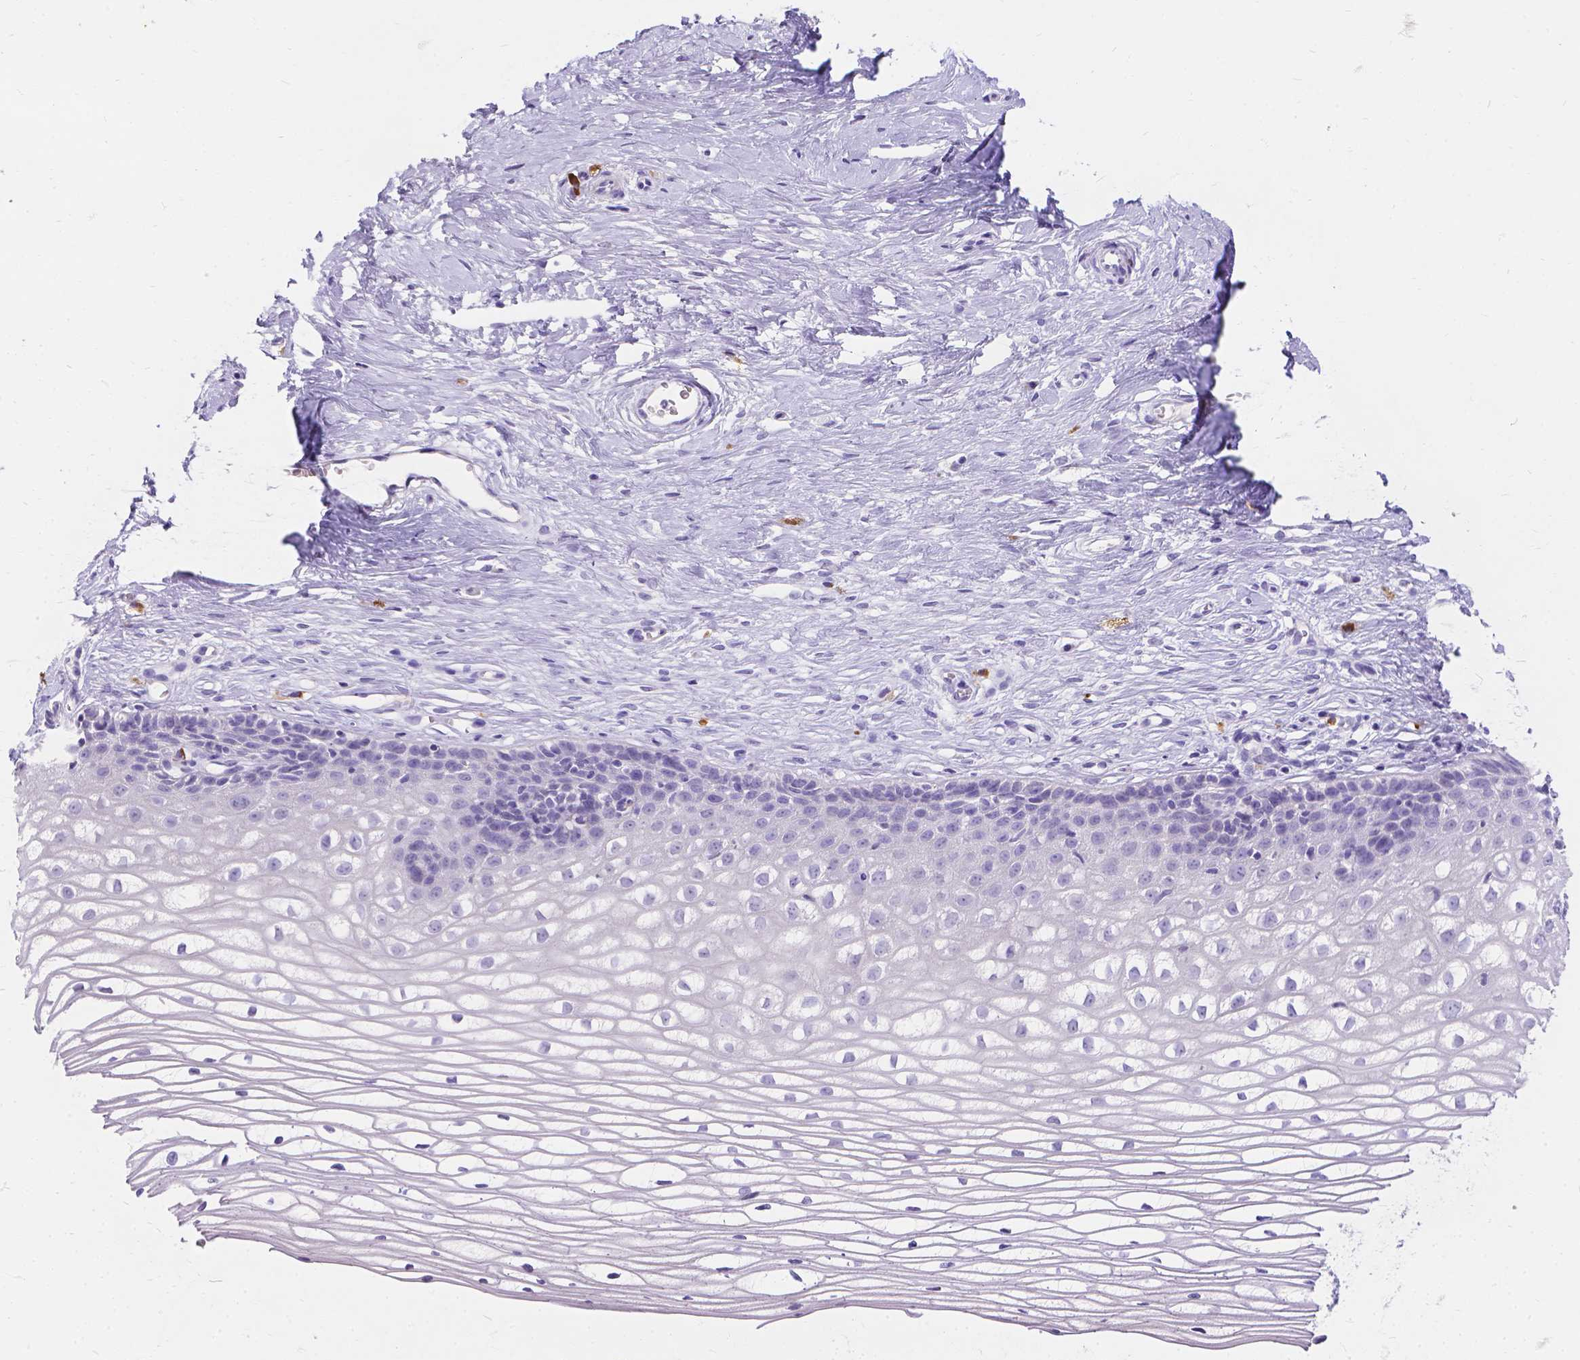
{"staining": {"intensity": "negative", "quantity": "none", "location": "none"}, "tissue": "cervix", "cell_type": "Glandular cells", "image_type": "normal", "snomed": [{"axis": "morphology", "description": "Normal tissue, NOS"}, {"axis": "topography", "description": "Cervix"}], "caption": "Immunohistochemistry image of normal cervix: human cervix stained with DAB shows no significant protein expression in glandular cells.", "gene": "GNRHR", "patient": {"sex": "female", "age": 40}}